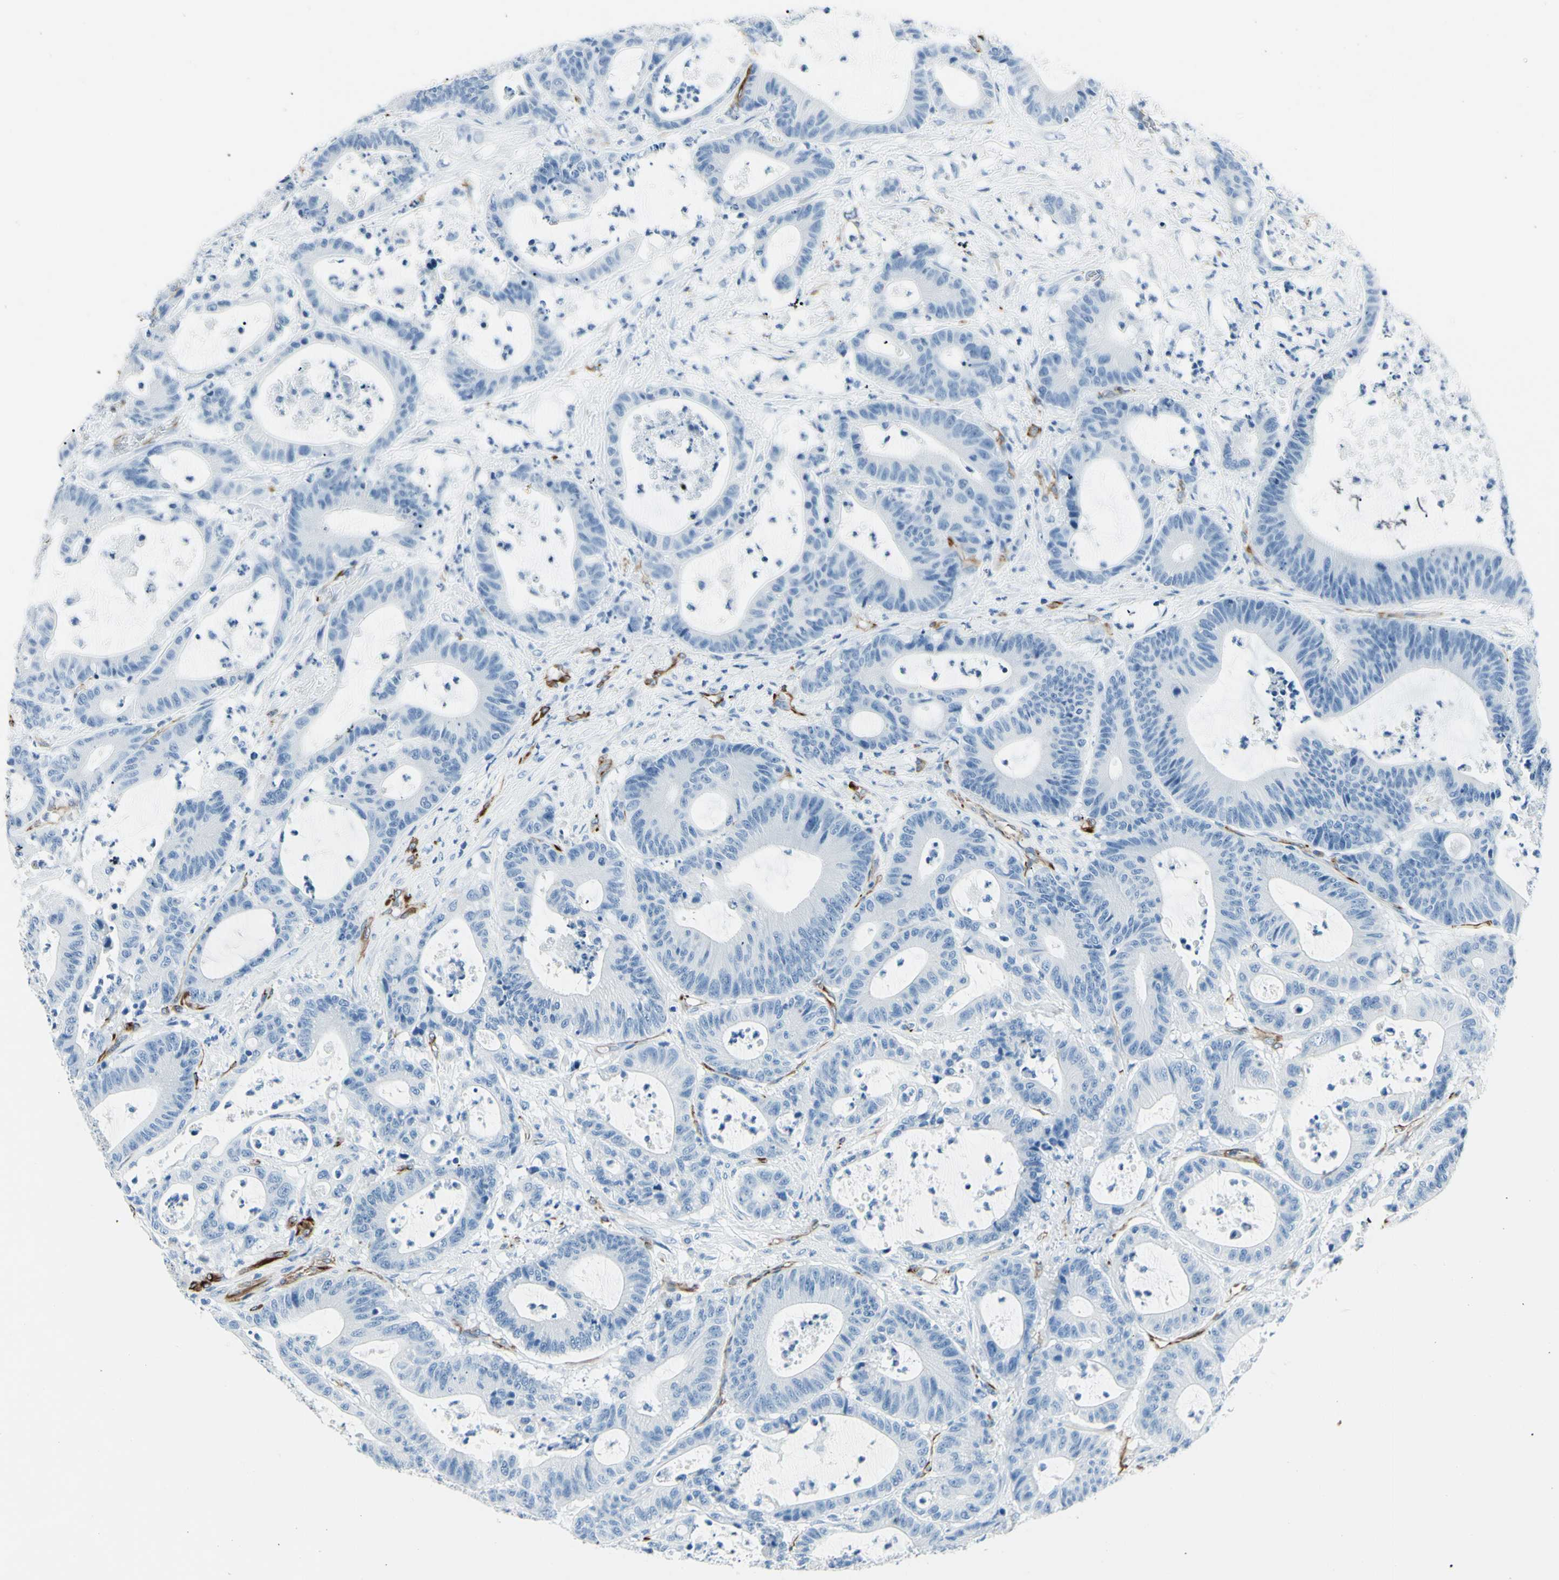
{"staining": {"intensity": "negative", "quantity": "none", "location": "none"}, "tissue": "colorectal cancer", "cell_type": "Tumor cells", "image_type": "cancer", "snomed": [{"axis": "morphology", "description": "Adenocarcinoma, NOS"}, {"axis": "topography", "description": "Colon"}], "caption": "An immunohistochemistry (IHC) micrograph of colorectal cancer (adenocarcinoma) is shown. There is no staining in tumor cells of colorectal cancer (adenocarcinoma). The staining is performed using DAB brown chromogen with nuclei counter-stained in using hematoxylin.", "gene": "PTH2R", "patient": {"sex": "female", "age": 84}}